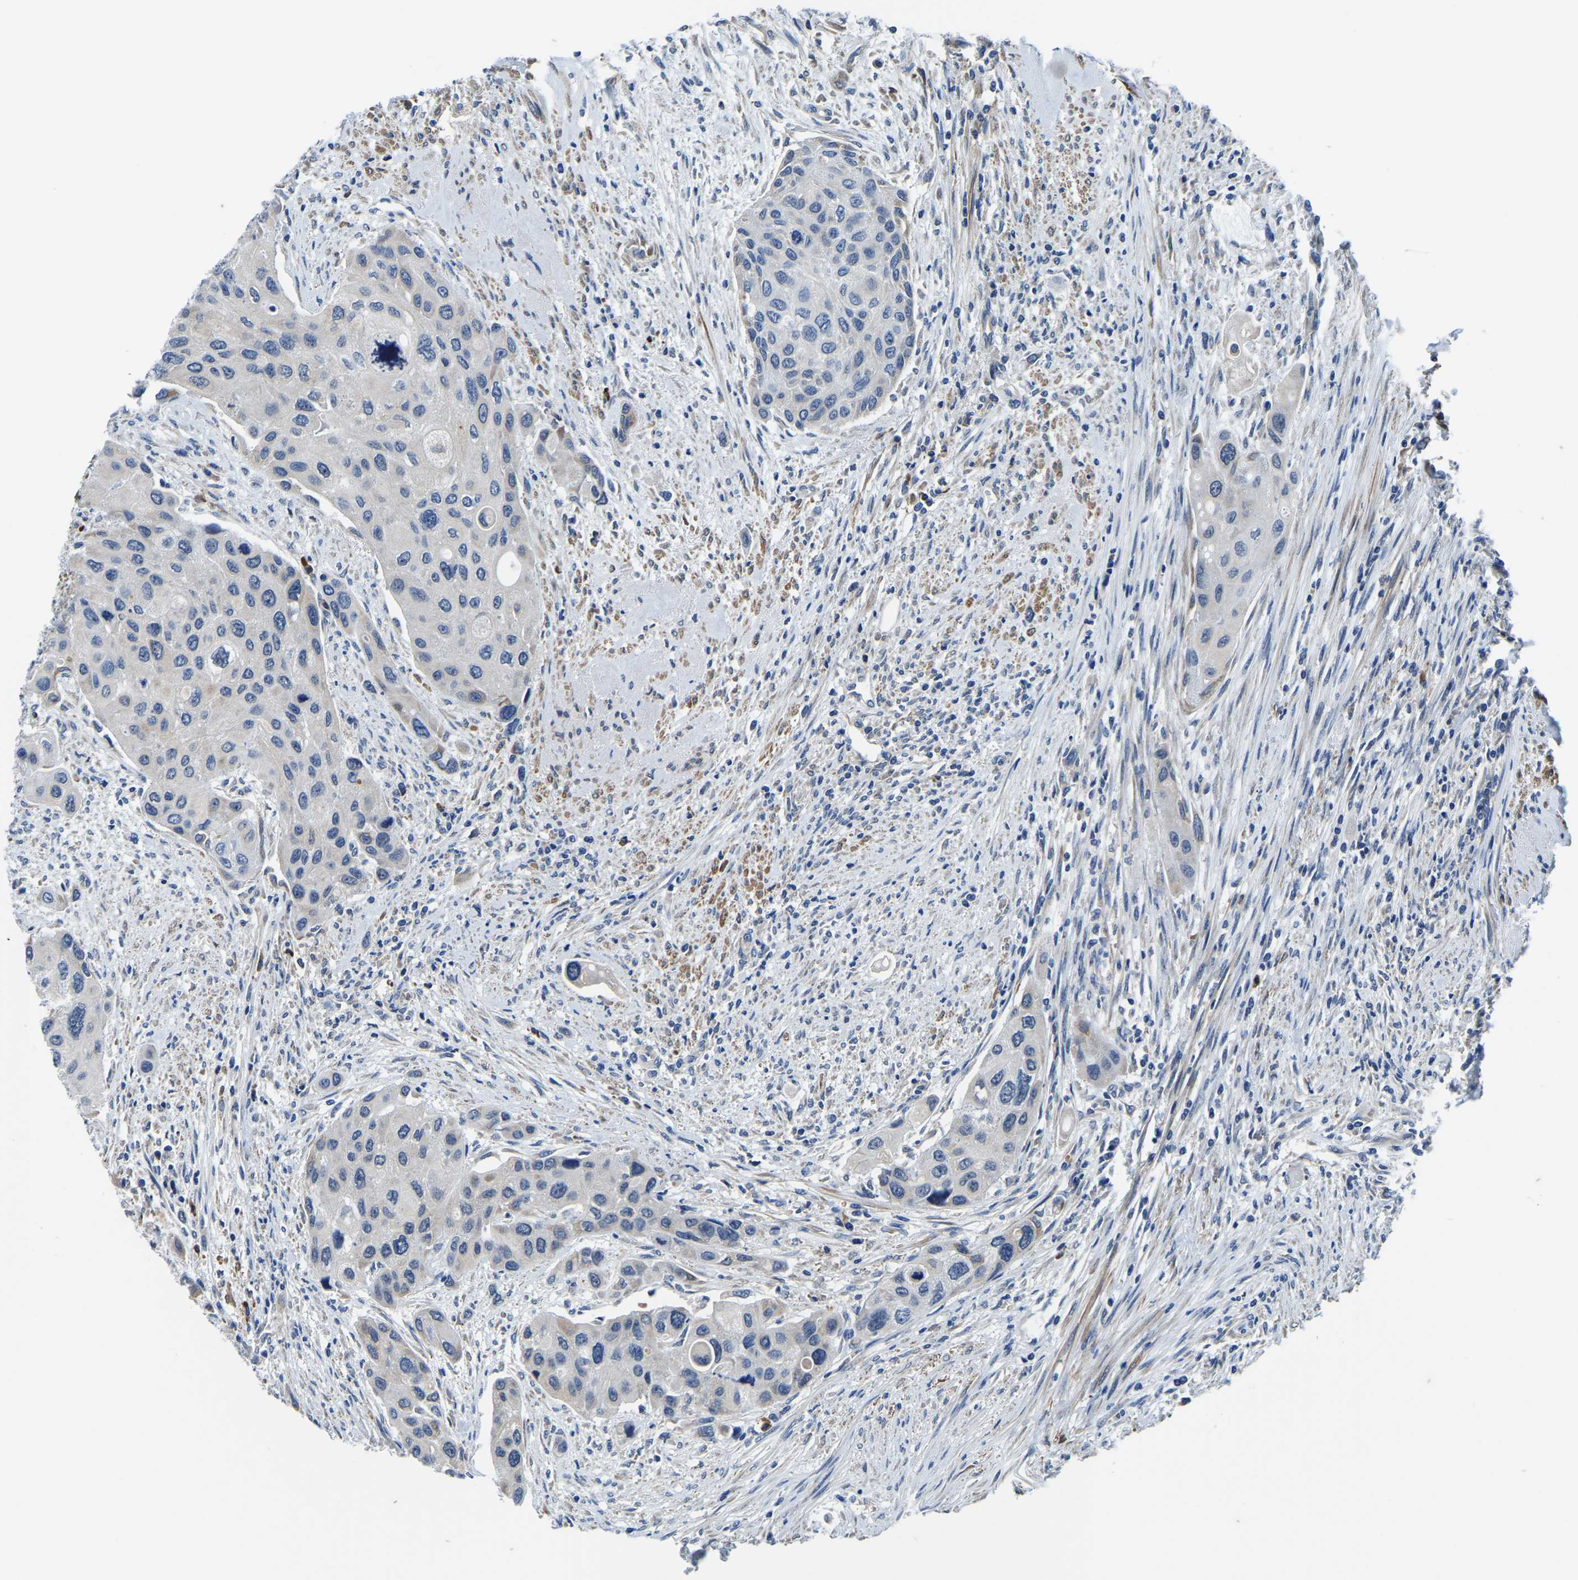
{"staining": {"intensity": "negative", "quantity": "none", "location": "none"}, "tissue": "urothelial cancer", "cell_type": "Tumor cells", "image_type": "cancer", "snomed": [{"axis": "morphology", "description": "Urothelial carcinoma, High grade"}, {"axis": "topography", "description": "Urinary bladder"}], "caption": "High magnification brightfield microscopy of high-grade urothelial carcinoma stained with DAB (brown) and counterstained with hematoxylin (blue): tumor cells show no significant staining.", "gene": "LIAS", "patient": {"sex": "female", "age": 56}}